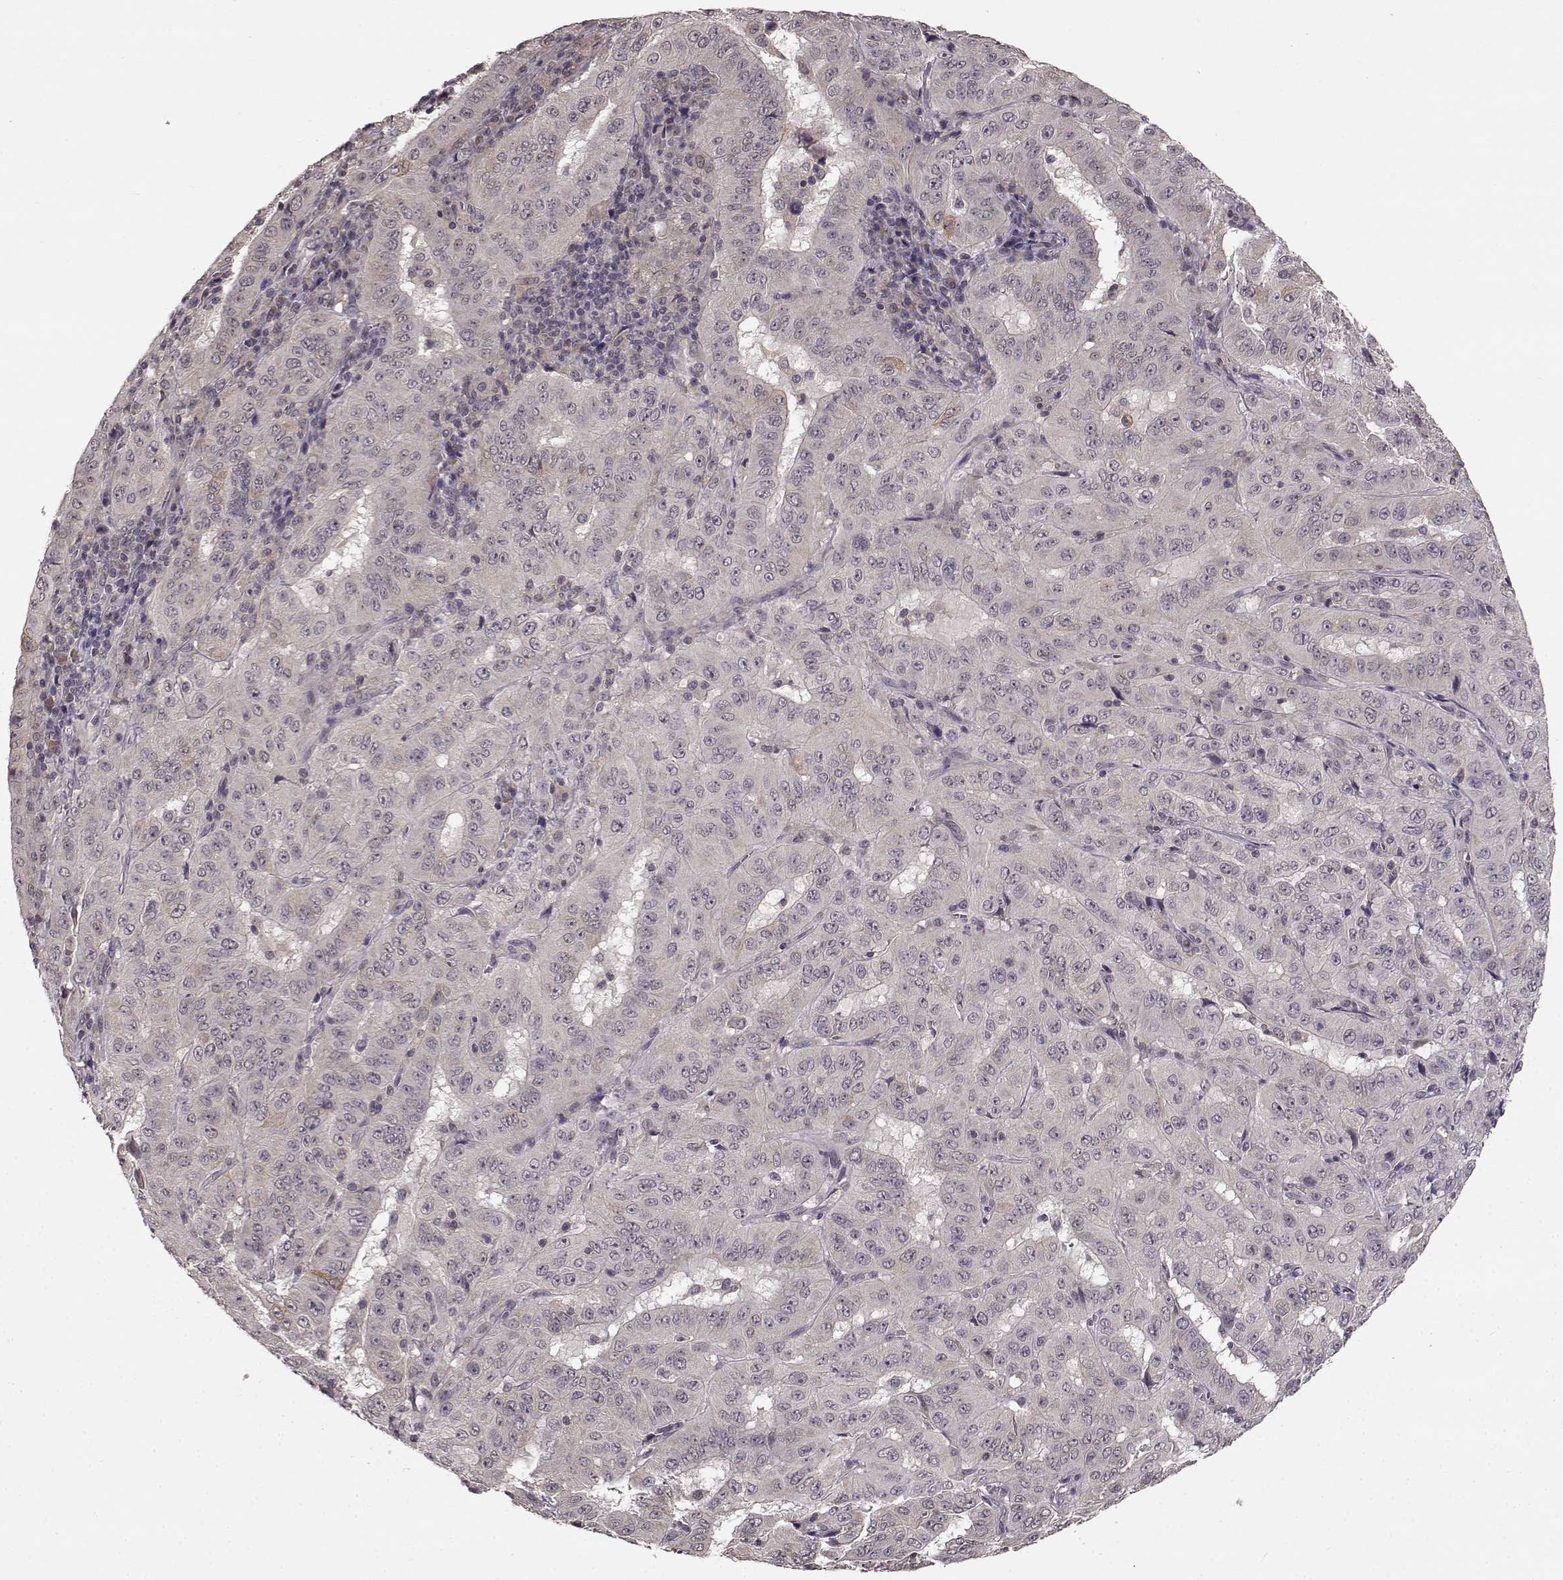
{"staining": {"intensity": "negative", "quantity": "none", "location": "none"}, "tissue": "pancreatic cancer", "cell_type": "Tumor cells", "image_type": "cancer", "snomed": [{"axis": "morphology", "description": "Adenocarcinoma, NOS"}, {"axis": "topography", "description": "Pancreas"}], "caption": "Tumor cells are negative for protein expression in human pancreatic adenocarcinoma.", "gene": "NTRK2", "patient": {"sex": "male", "age": 63}}